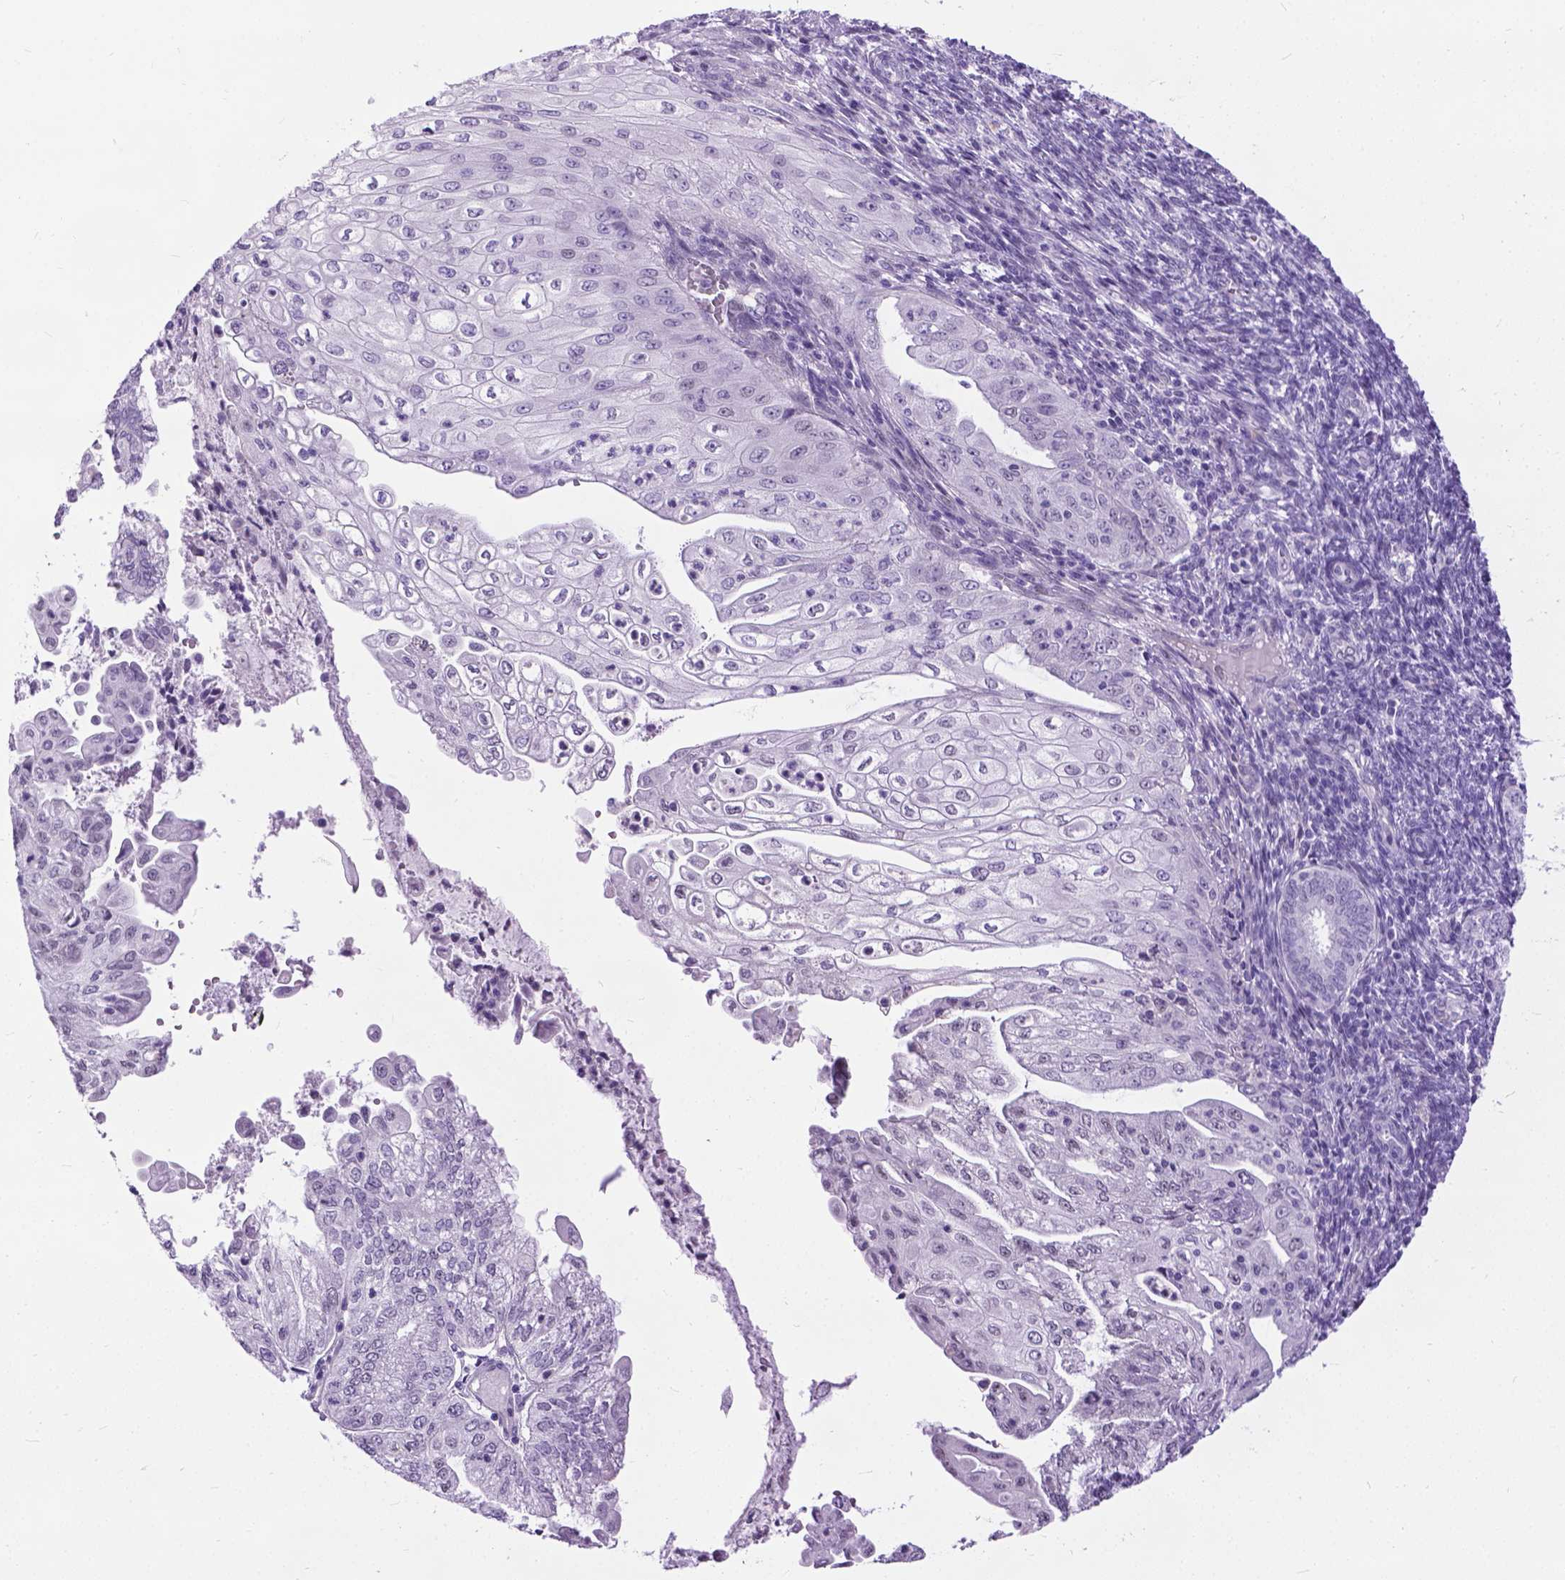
{"staining": {"intensity": "negative", "quantity": "none", "location": "none"}, "tissue": "endometrial cancer", "cell_type": "Tumor cells", "image_type": "cancer", "snomed": [{"axis": "morphology", "description": "Adenocarcinoma, NOS"}, {"axis": "topography", "description": "Endometrium"}], "caption": "A high-resolution micrograph shows immunohistochemistry staining of endometrial cancer, which exhibits no significant staining in tumor cells. (DAB immunohistochemistry visualized using brightfield microscopy, high magnification).", "gene": "PROB1", "patient": {"sex": "female", "age": 55}}